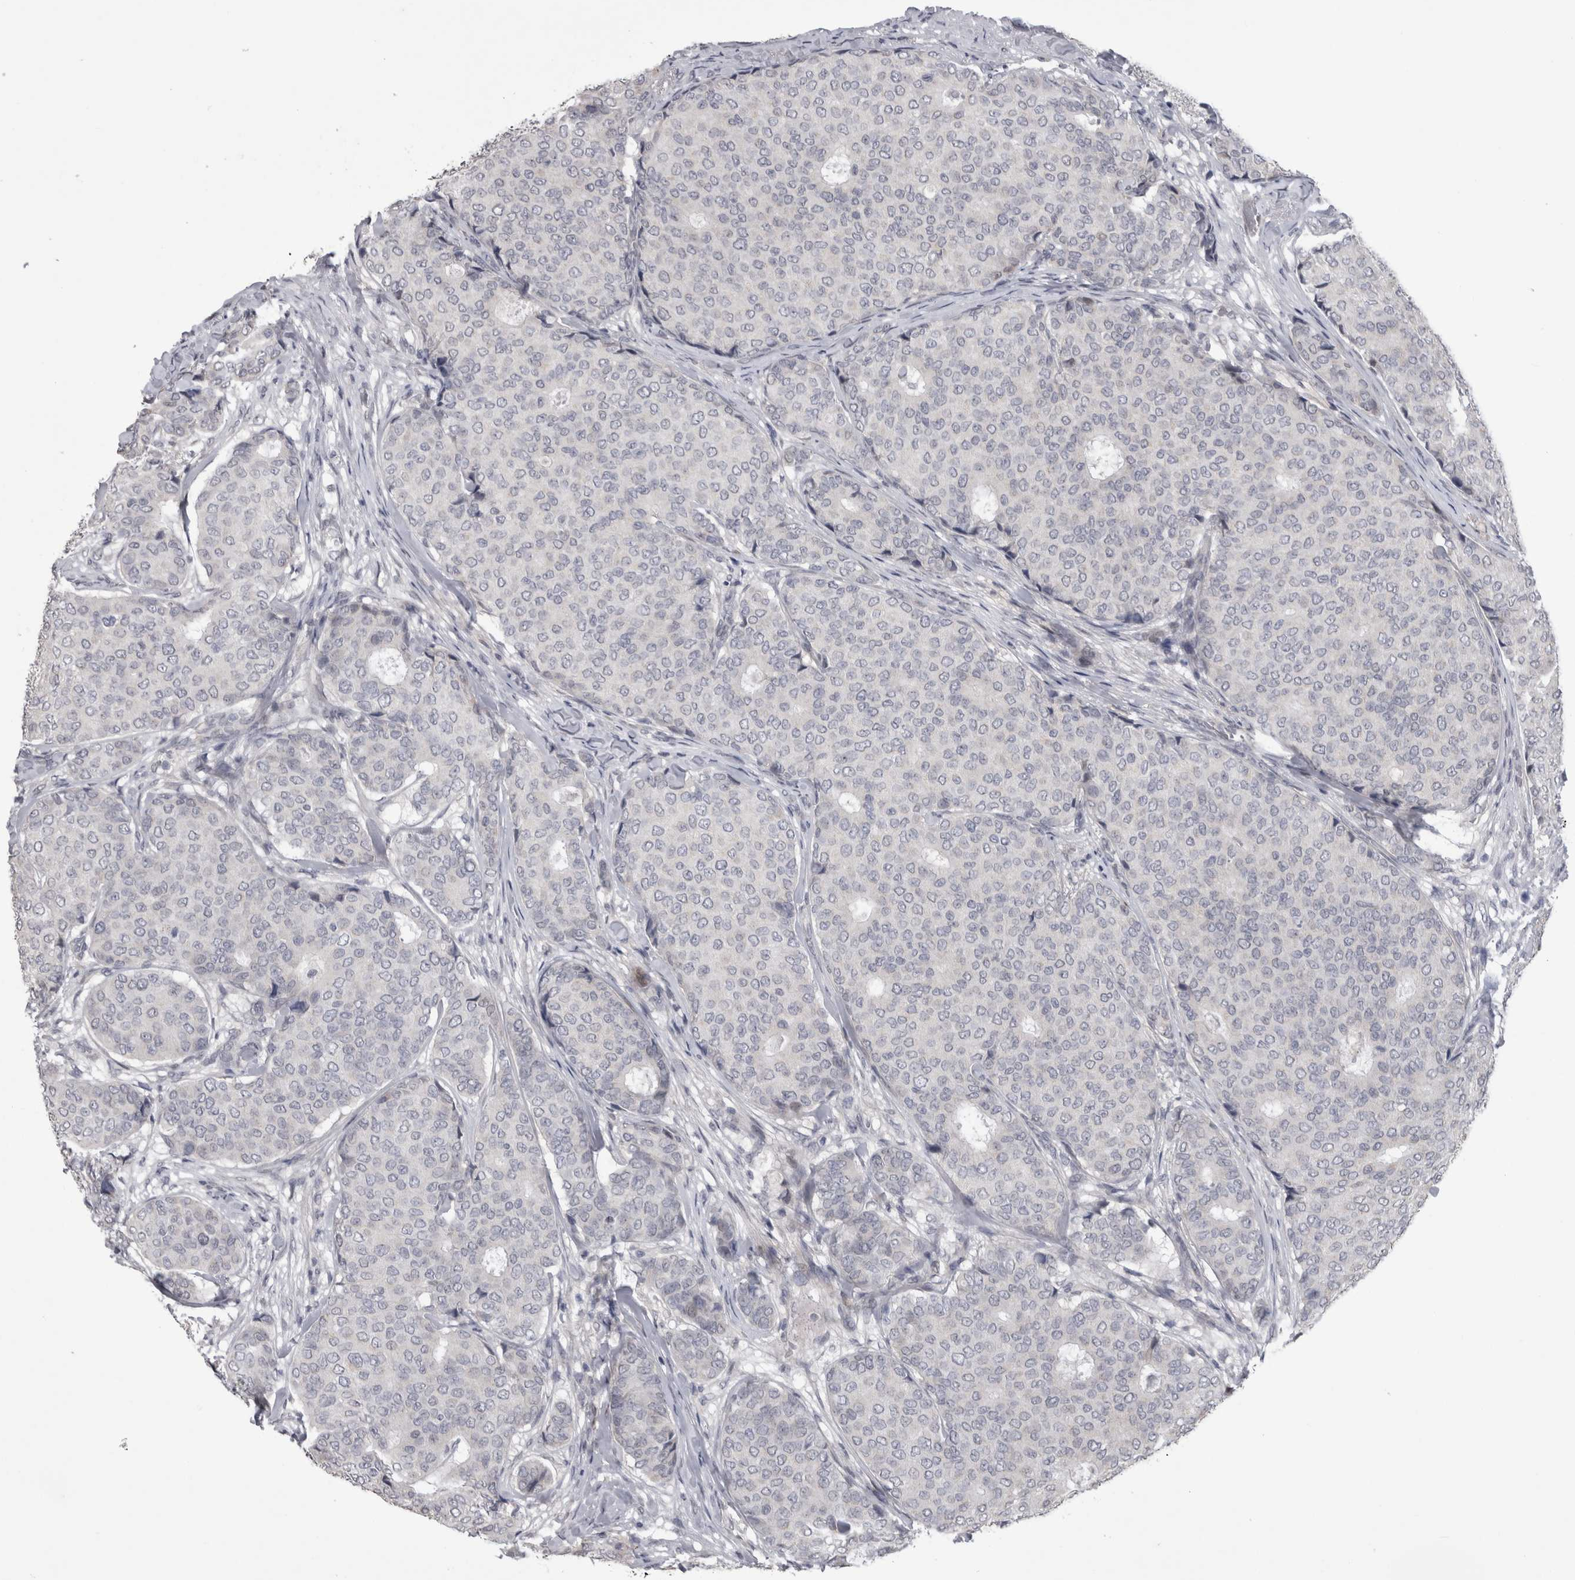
{"staining": {"intensity": "negative", "quantity": "none", "location": "none"}, "tissue": "breast cancer", "cell_type": "Tumor cells", "image_type": "cancer", "snomed": [{"axis": "morphology", "description": "Duct carcinoma"}, {"axis": "topography", "description": "Breast"}], "caption": "DAB (3,3'-diaminobenzidine) immunohistochemical staining of human invasive ductal carcinoma (breast) displays no significant expression in tumor cells.", "gene": "IFI44", "patient": {"sex": "female", "age": 75}}